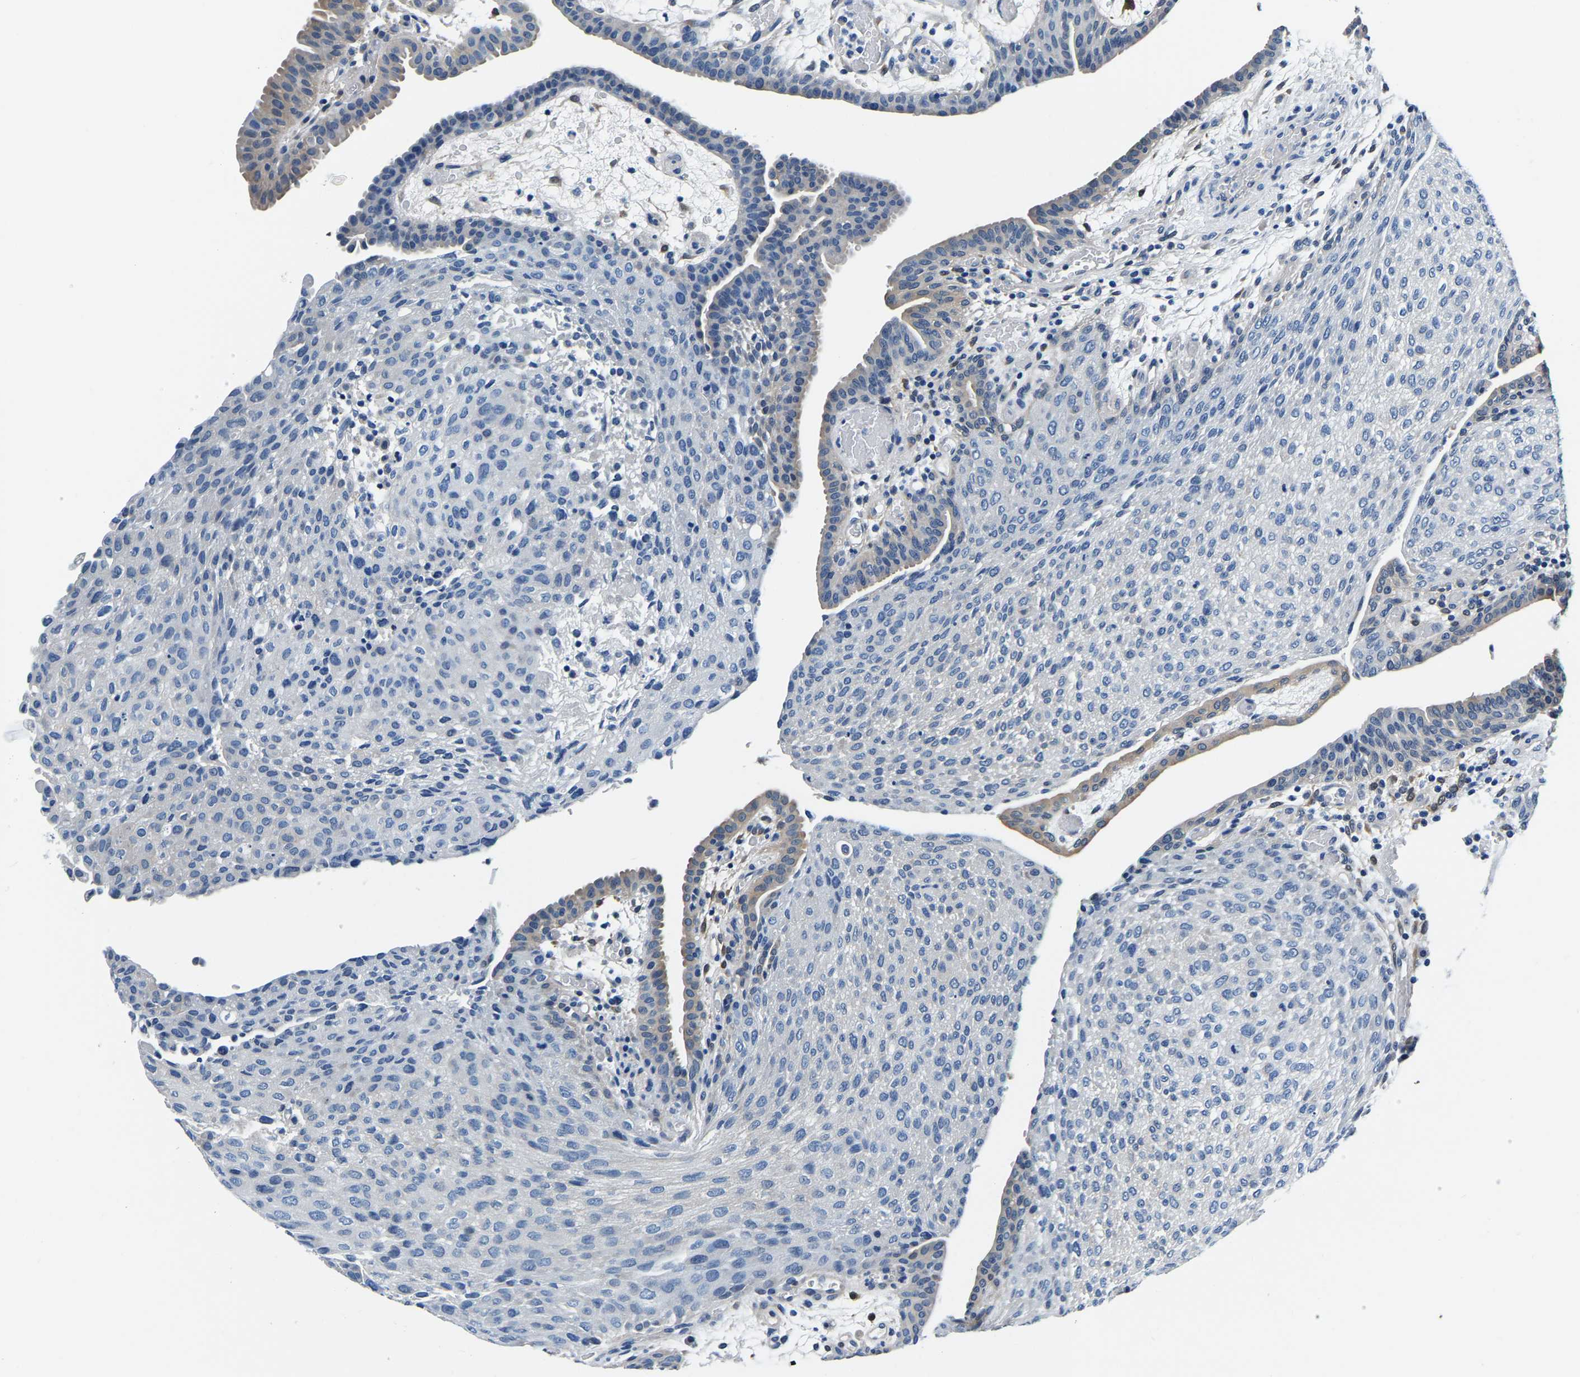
{"staining": {"intensity": "negative", "quantity": "none", "location": "none"}, "tissue": "urothelial cancer", "cell_type": "Tumor cells", "image_type": "cancer", "snomed": [{"axis": "morphology", "description": "Urothelial carcinoma, Low grade"}, {"axis": "morphology", "description": "Urothelial carcinoma, High grade"}, {"axis": "topography", "description": "Urinary bladder"}], "caption": "There is no significant staining in tumor cells of urothelial carcinoma (low-grade).", "gene": "ACO1", "patient": {"sex": "male", "age": 35}}